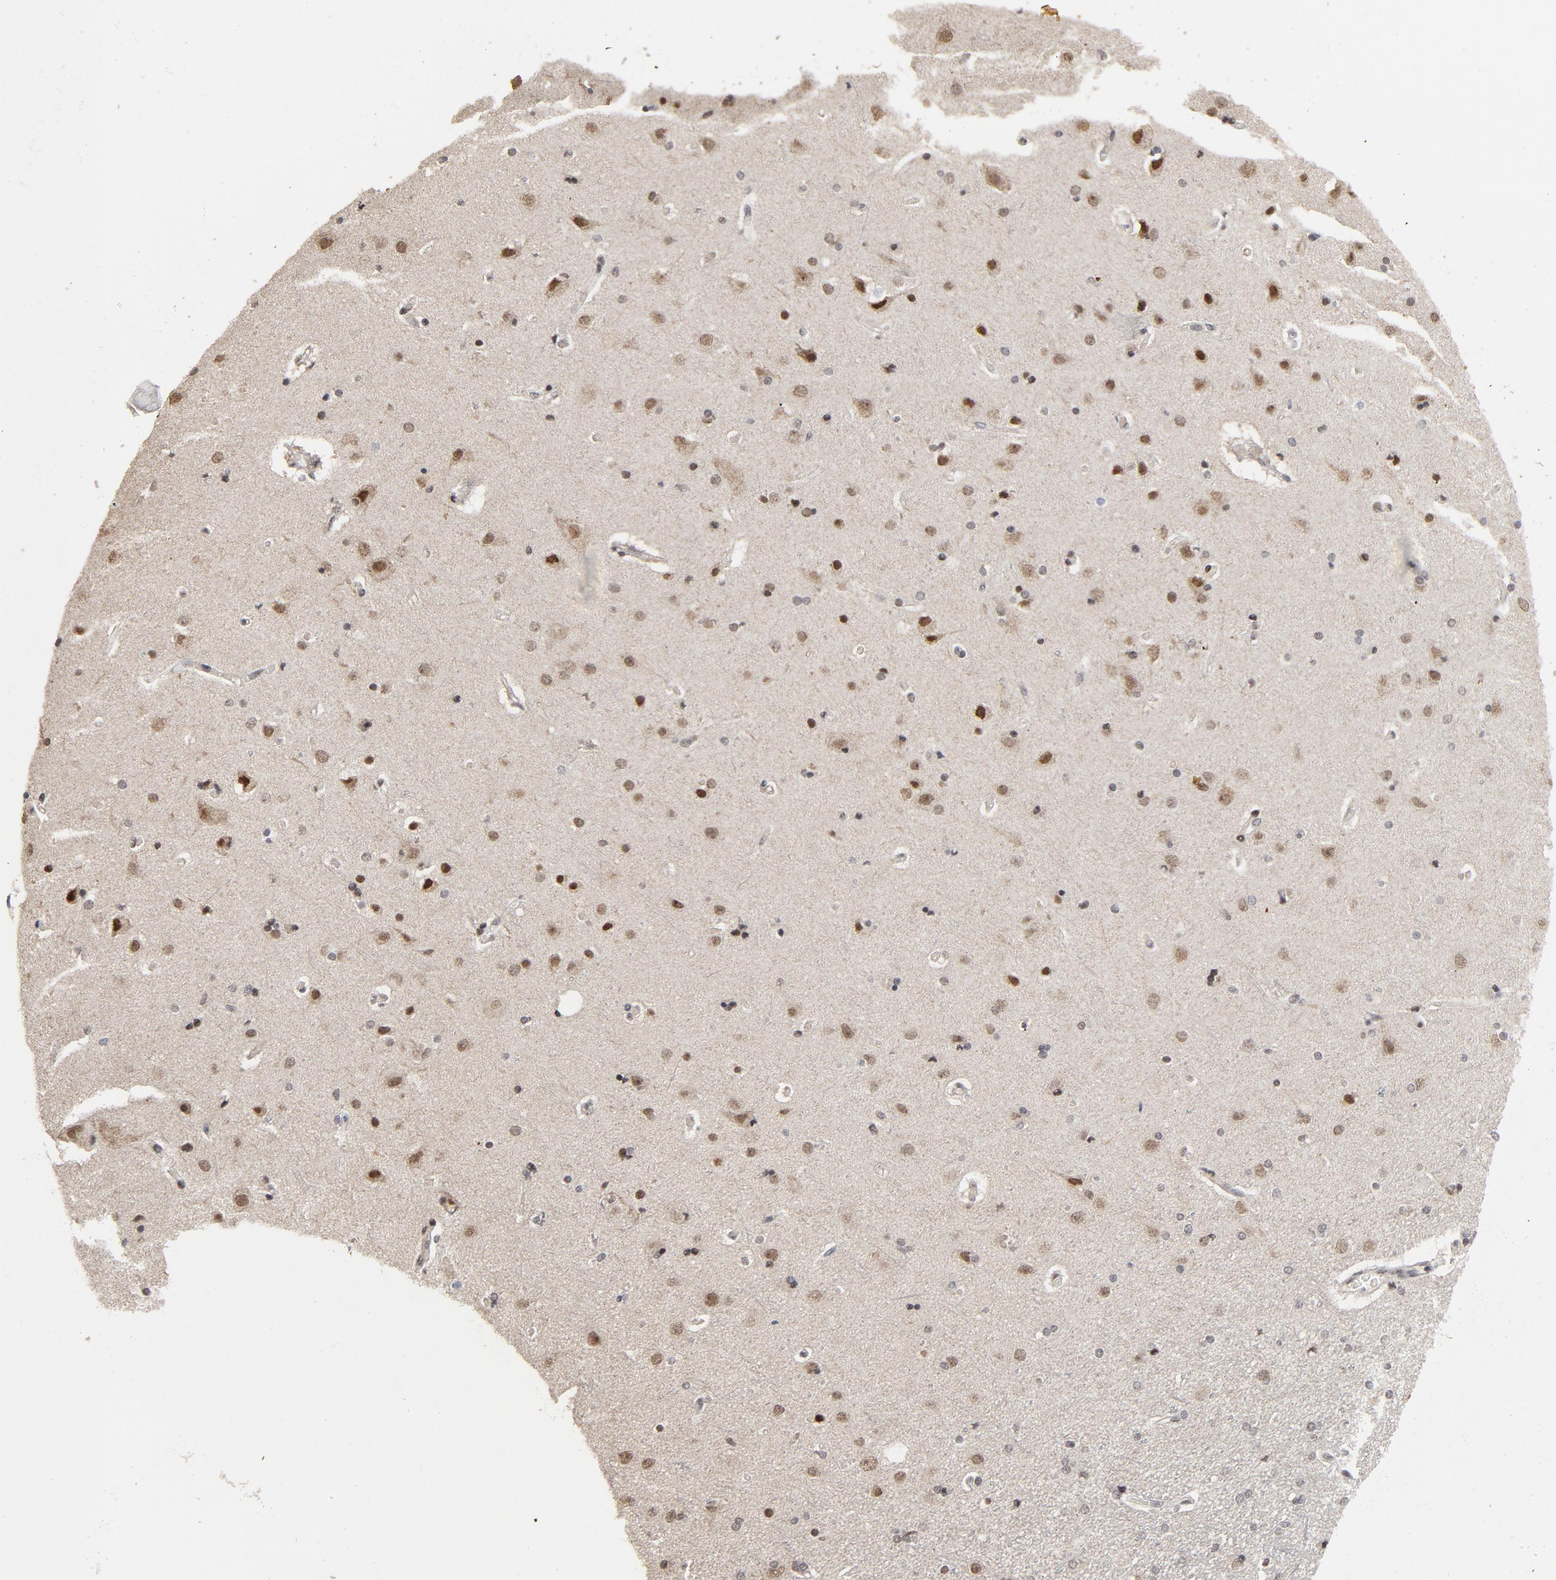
{"staining": {"intensity": "negative", "quantity": "none", "location": "none"}, "tissue": "cerebral cortex", "cell_type": "Endothelial cells", "image_type": "normal", "snomed": [{"axis": "morphology", "description": "Normal tissue, NOS"}, {"axis": "topography", "description": "Cerebral cortex"}], "caption": "Benign cerebral cortex was stained to show a protein in brown. There is no significant expression in endothelial cells.", "gene": "TP53RK", "patient": {"sex": "male", "age": 62}}